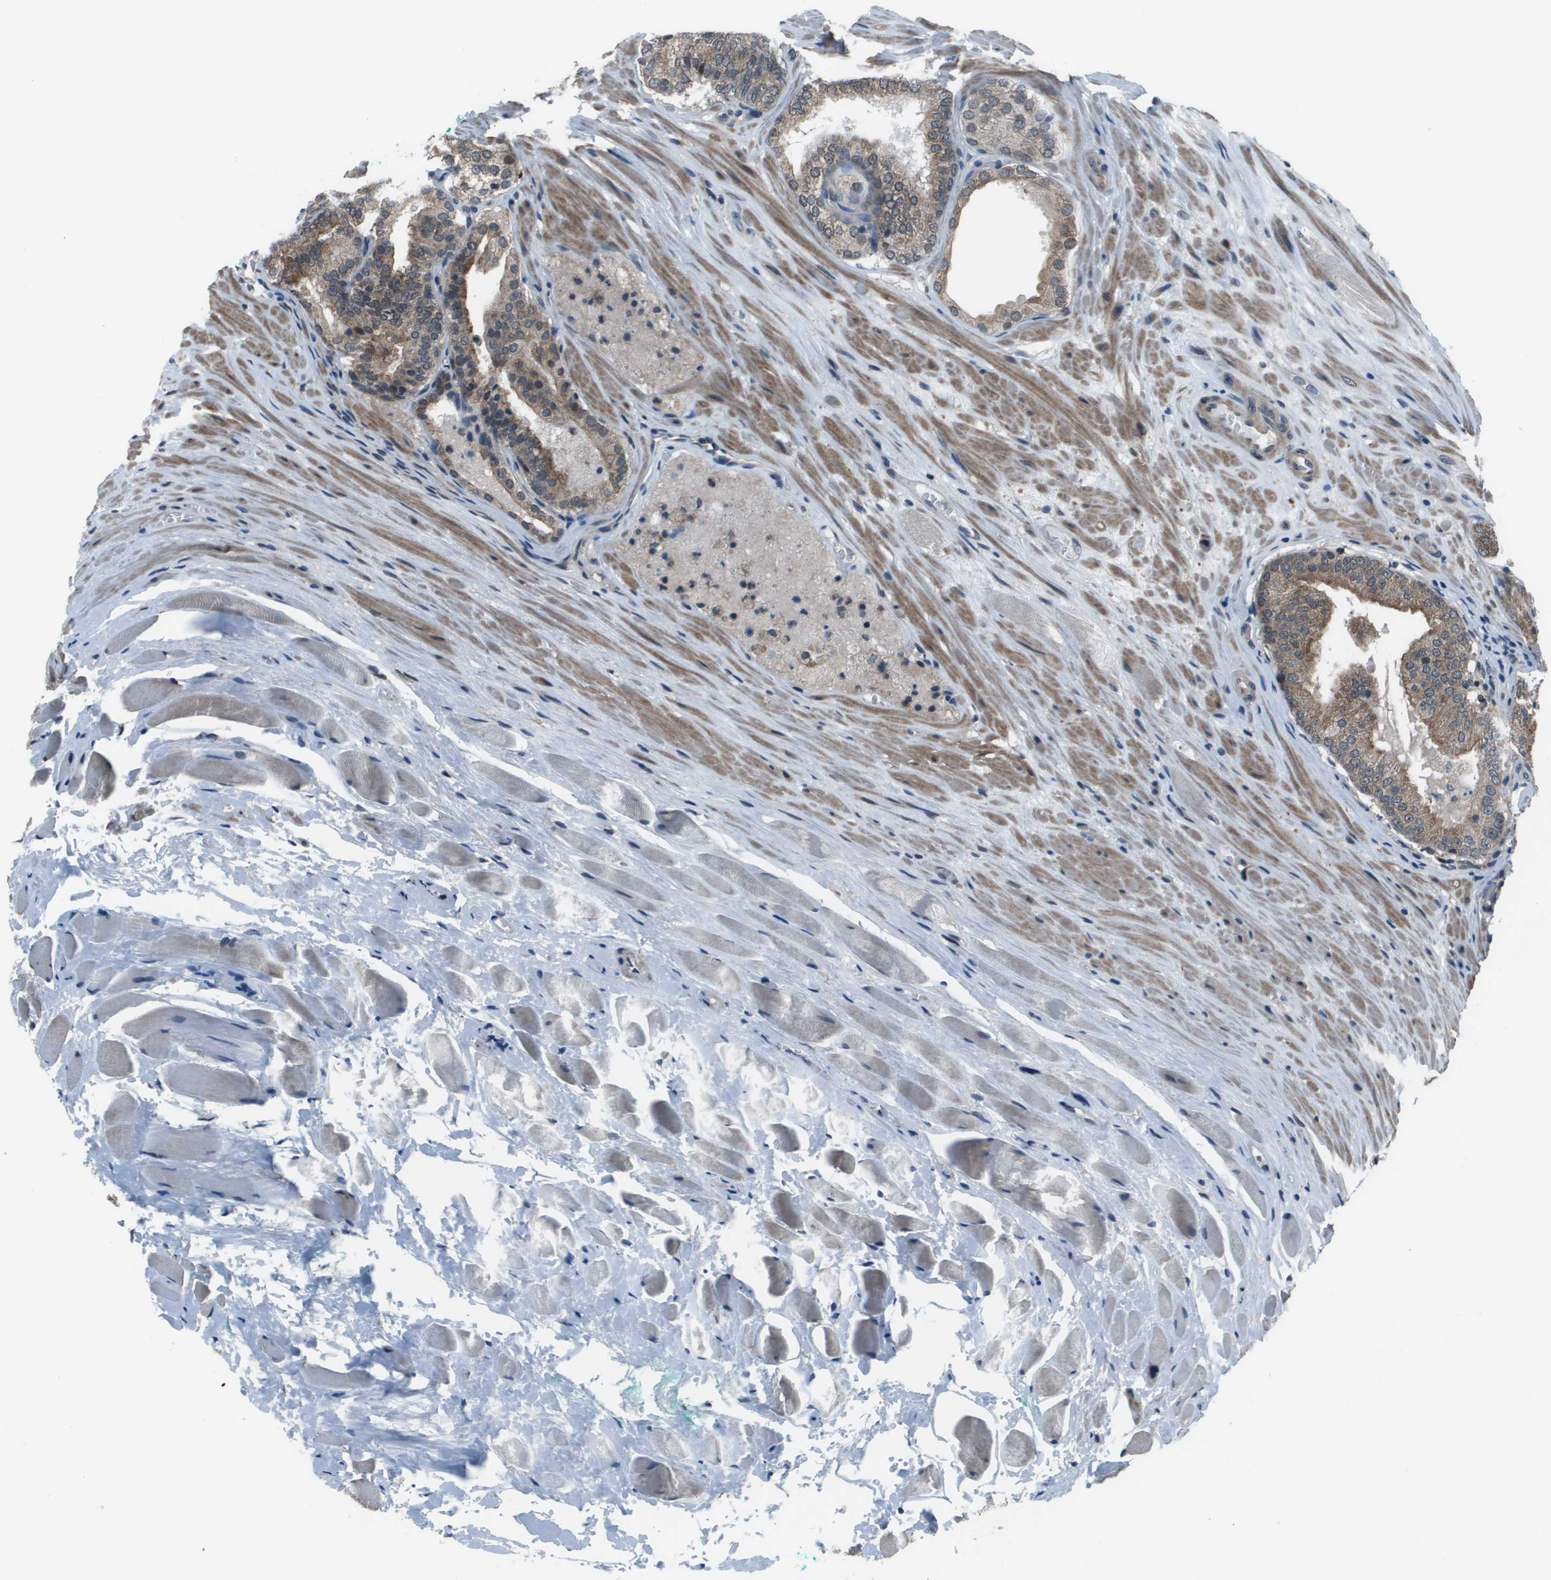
{"staining": {"intensity": "moderate", "quantity": "<25%", "location": "cytoplasmic/membranous"}, "tissue": "prostate cancer", "cell_type": "Tumor cells", "image_type": "cancer", "snomed": [{"axis": "morphology", "description": "Adenocarcinoma, High grade"}, {"axis": "topography", "description": "Prostate"}], "caption": "IHC of prostate high-grade adenocarcinoma exhibits low levels of moderate cytoplasmic/membranous positivity in approximately <25% of tumor cells.", "gene": "PPFIA1", "patient": {"sex": "male", "age": 59}}